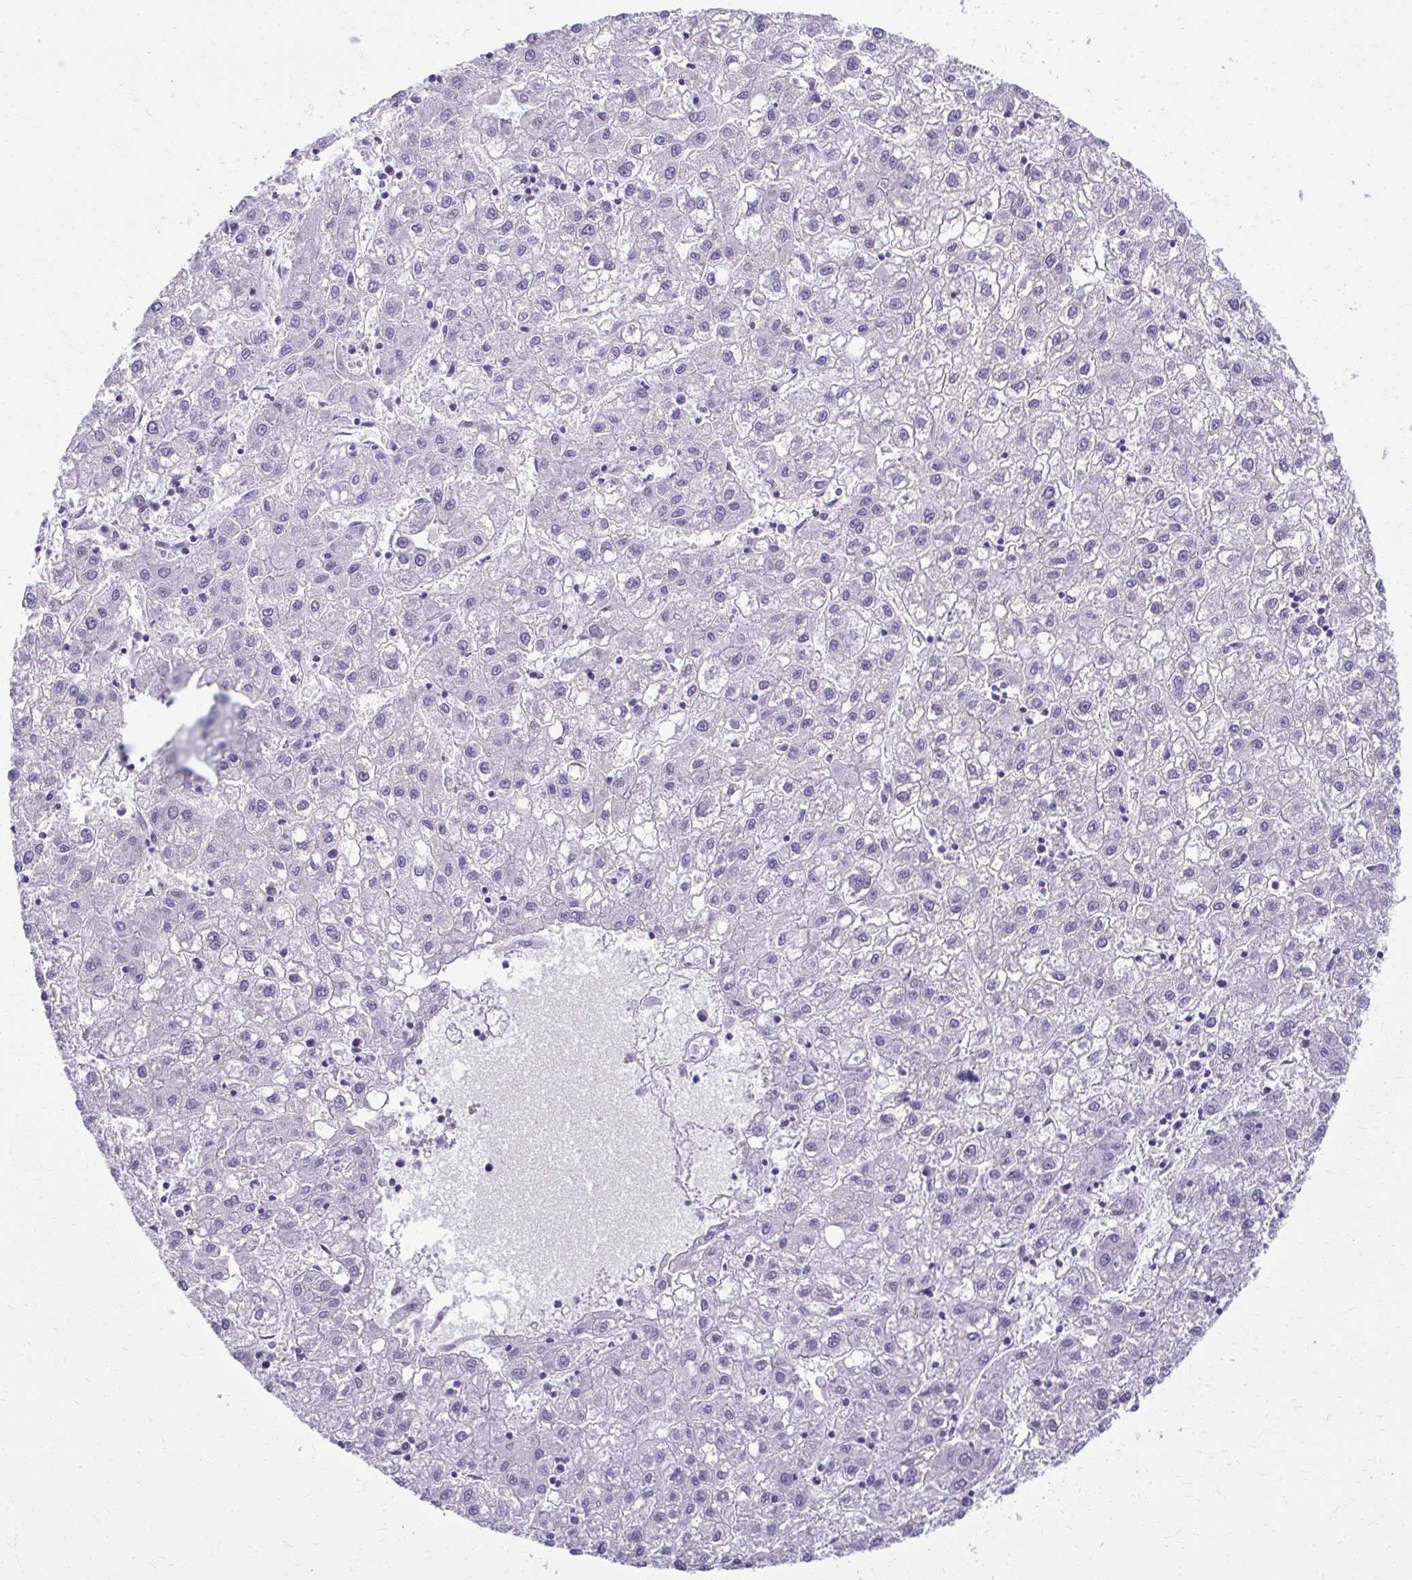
{"staining": {"intensity": "negative", "quantity": "none", "location": "none"}, "tissue": "liver cancer", "cell_type": "Tumor cells", "image_type": "cancer", "snomed": [{"axis": "morphology", "description": "Carcinoma, Hepatocellular, NOS"}, {"axis": "topography", "description": "Liver"}], "caption": "High magnification brightfield microscopy of liver hepatocellular carcinoma stained with DAB (brown) and counterstained with hematoxylin (blue): tumor cells show no significant positivity.", "gene": "MAF1", "patient": {"sex": "male", "age": 72}}